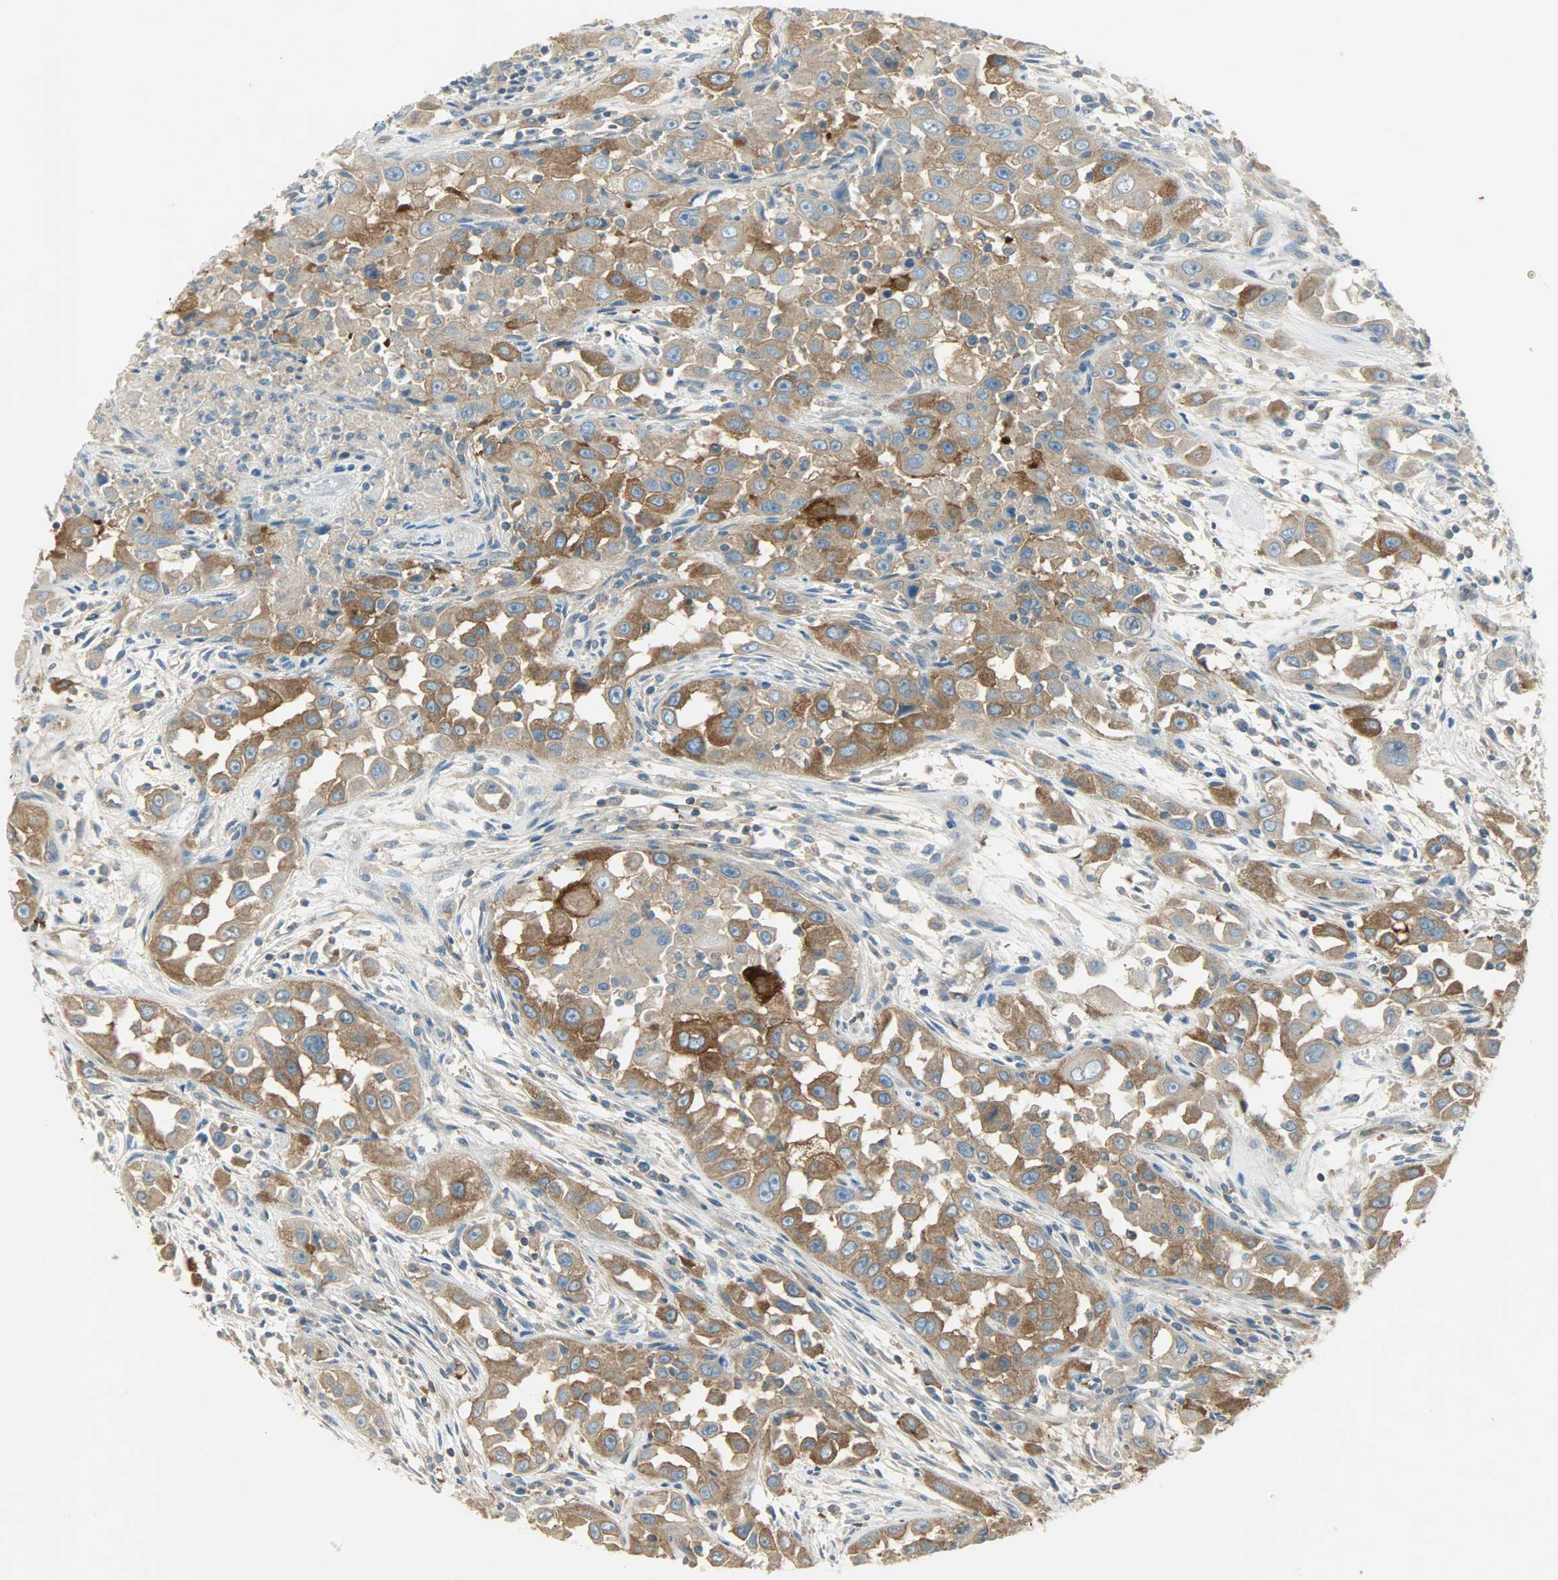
{"staining": {"intensity": "moderate", "quantity": ">75%", "location": "cytoplasmic/membranous"}, "tissue": "head and neck cancer", "cell_type": "Tumor cells", "image_type": "cancer", "snomed": [{"axis": "morphology", "description": "Carcinoma, NOS"}, {"axis": "topography", "description": "Head-Neck"}], "caption": "Tumor cells demonstrate moderate cytoplasmic/membranous staining in approximately >75% of cells in head and neck cancer. The protein is shown in brown color, while the nuclei are stained blue.", "gene": "TSC22D2", "patient": {"sex": "male", "age": 87}}